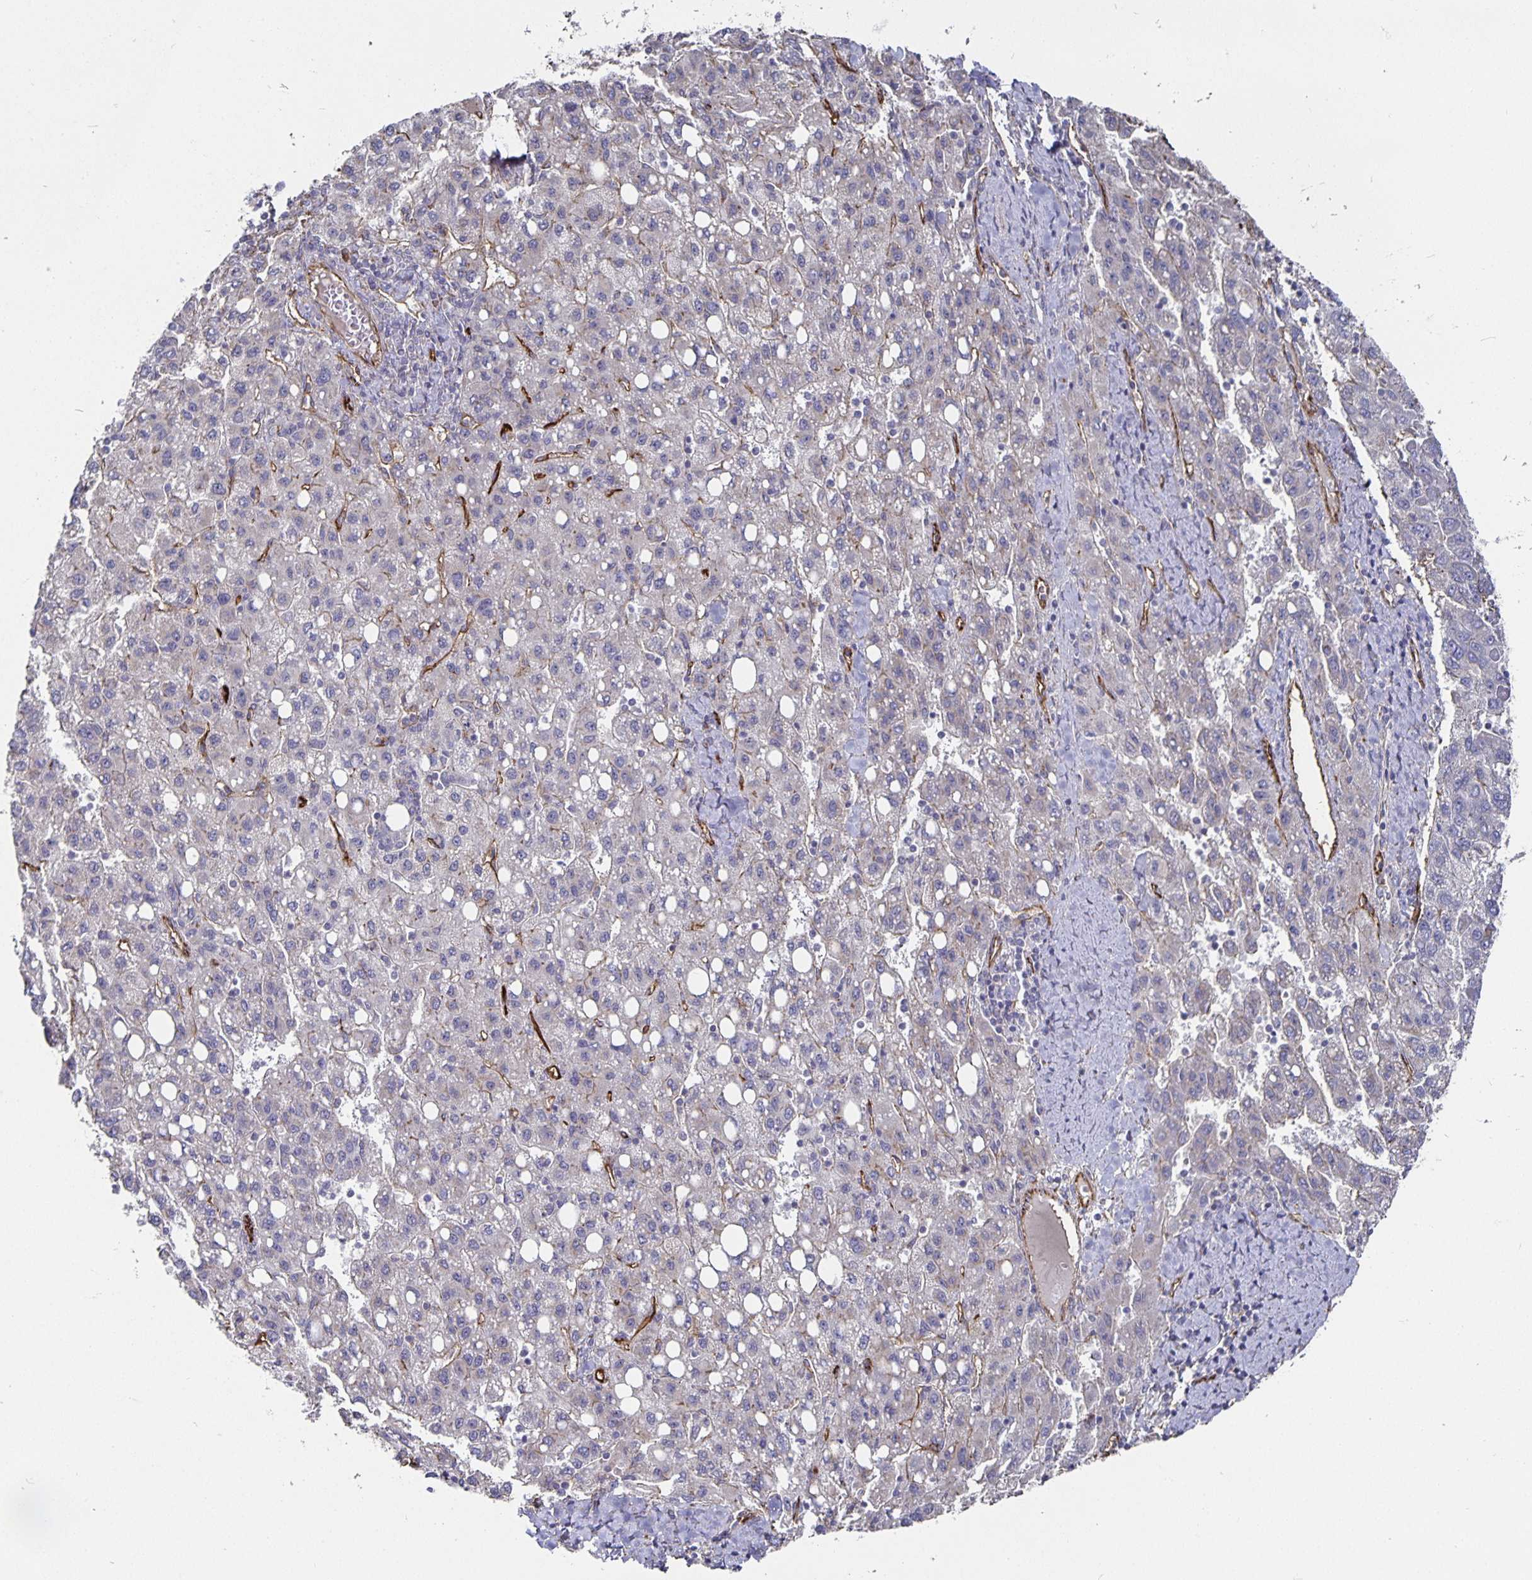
{"staining": {"intensity": "negative", "quantity": "none", "location": "none"}, "tissue": "liver cancer", "cell_type": "Tumor cells", "image_type": "cancer", "snomed": [{"axis": "morphology", "description": "Carcinoma, Hepatocellular, NOS"}, {"axis": "topography", "description": "Liver"}], "caption": "Liver hepatocellular carcinoma was stained to show a protein in brown. There is no significant staining in tumor cells.", "gene": "PODXL", "patient": {"sex": "female", "age": 82}}